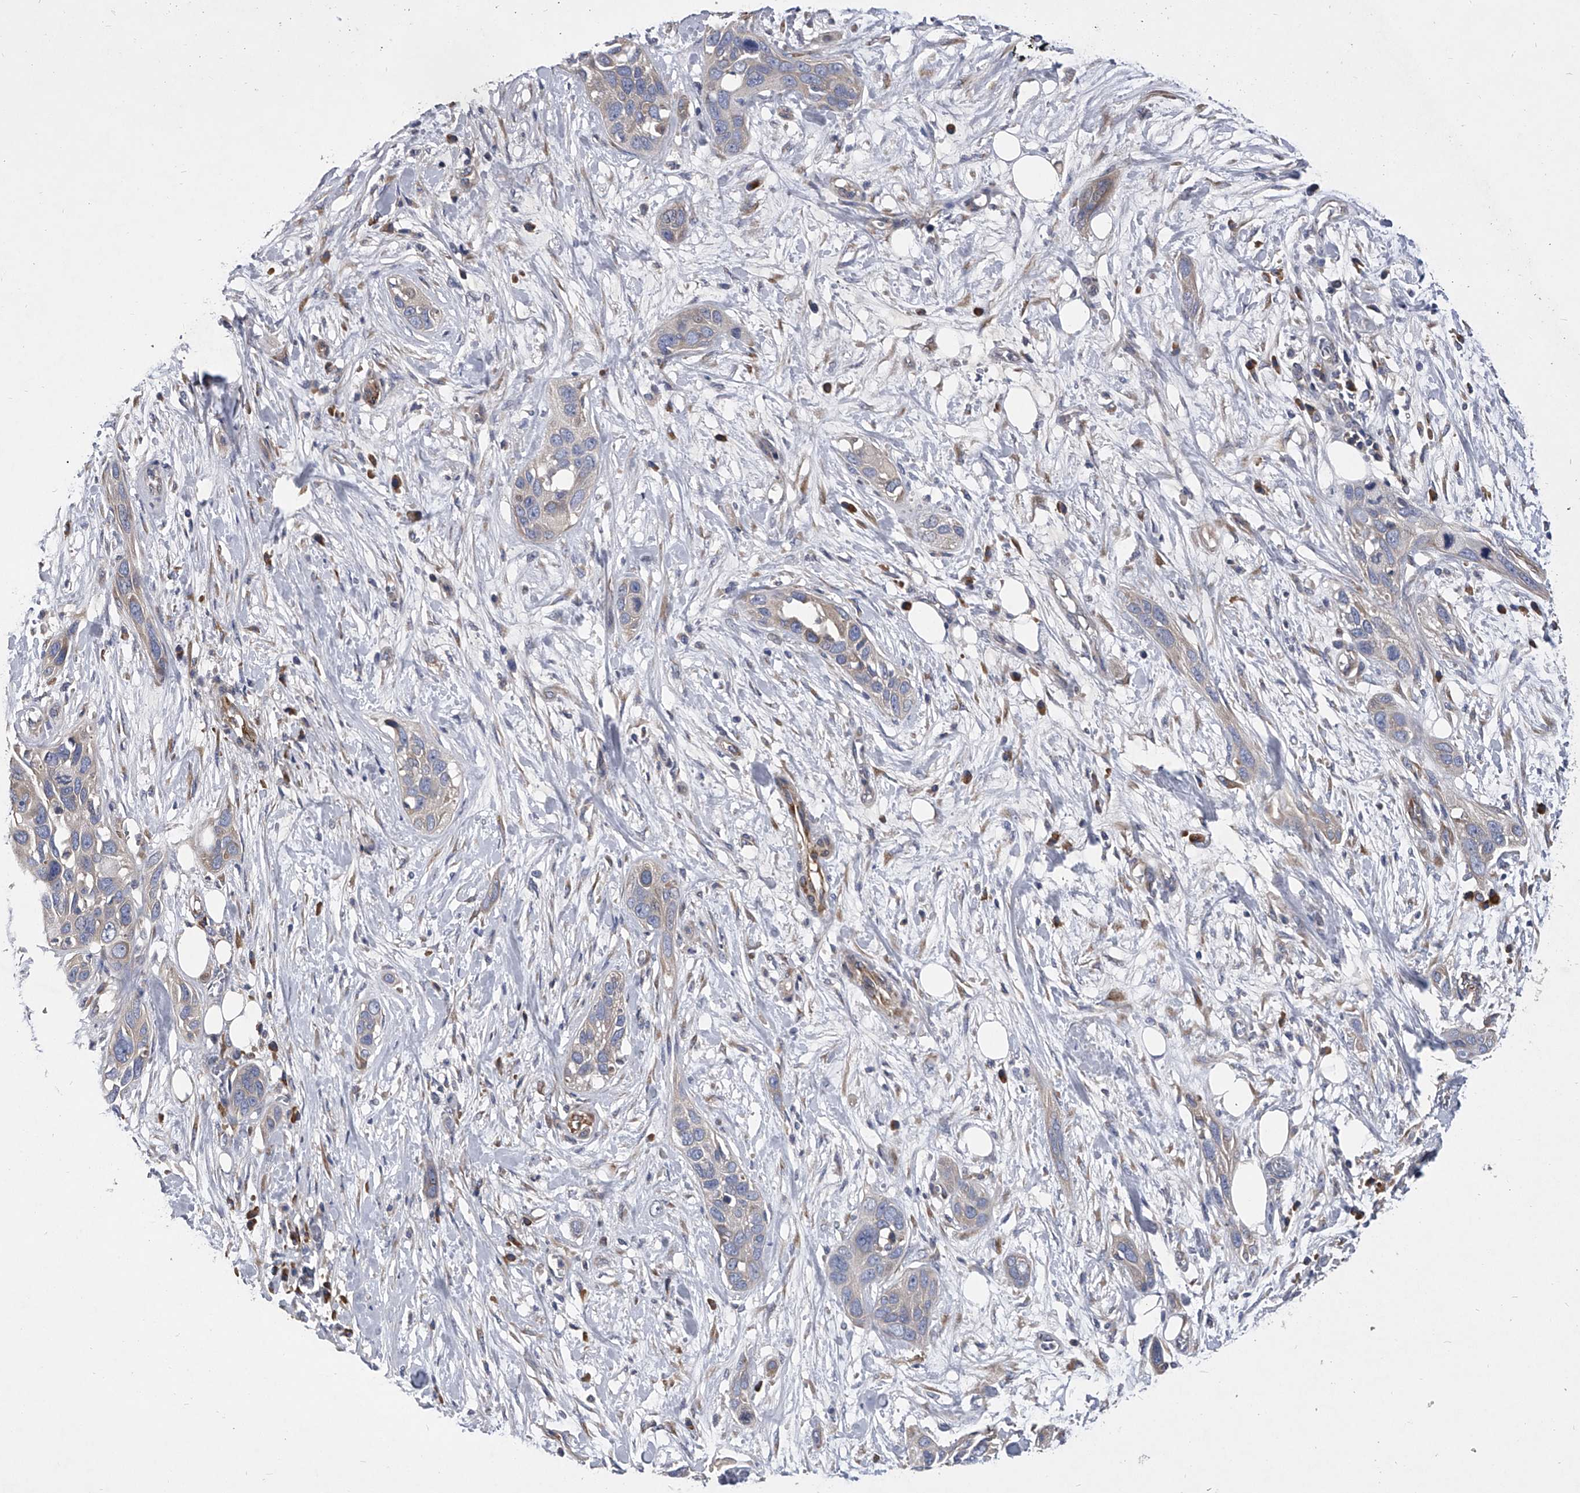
{"staining": {"intensity": "negative", "quantity": "none", "location": "none"}, "tissue": "pancreatic cancer", "cell_type": "Tumor cells", "image_type": "cancer", "snomed": [{"axis": "morphology", "description": "Adenocarcinoma, NOS"}, {"axis": "topography", "description": "Pancreas"}], "caption": "Pancreatic adenocarcinoma was stained to show a protein in brown. There is no significant positivity in tumor cells.", "gene": "CCR4", "patient": {"sex": "female", "age": 60}}